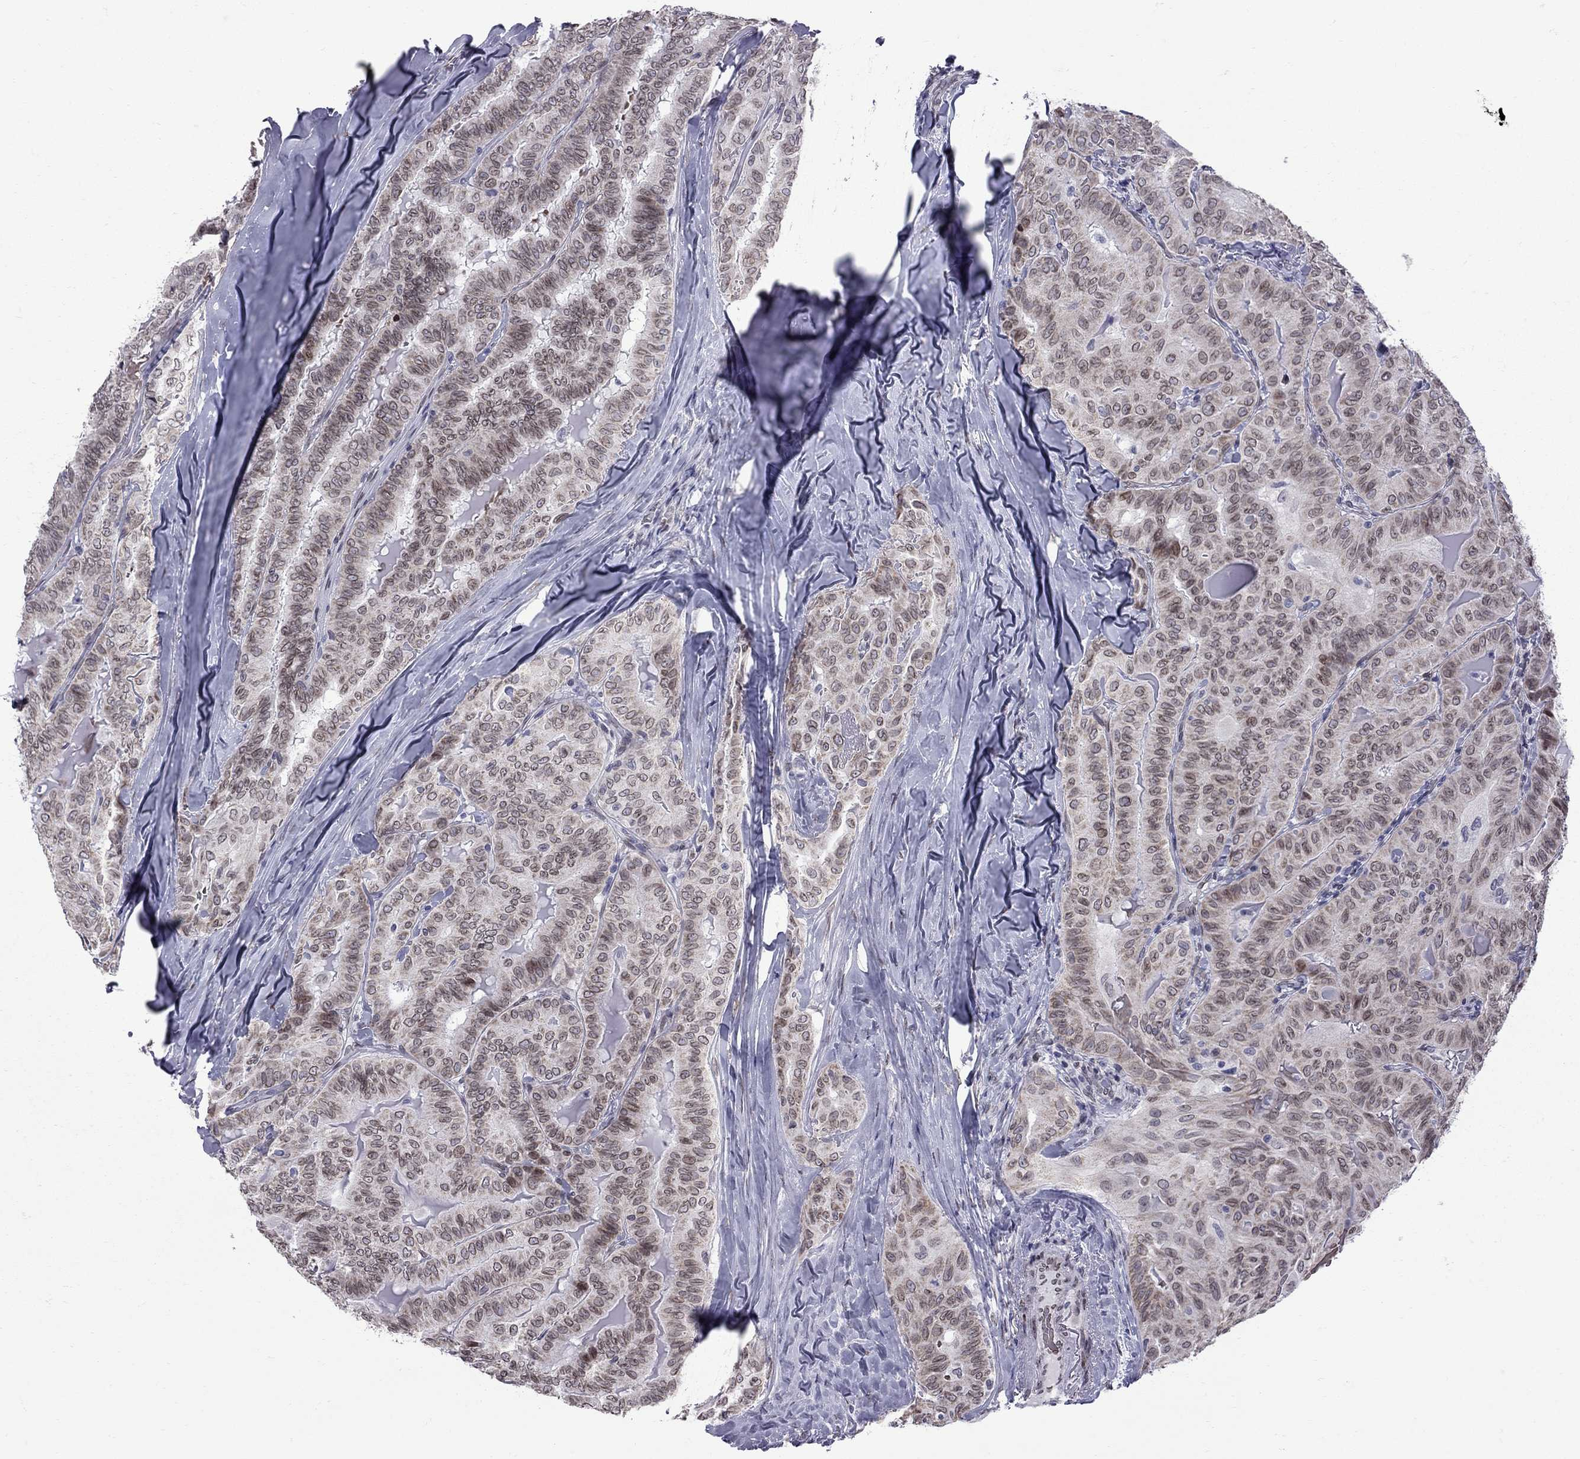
{"staining": {"intensity": "weak", "quantity": ">75%", "location": "cytoplasmic/membranous"}, "tissue": "thyroid cancer", "cell_type": "Tumor cells", "image_type": "cancer", "snomed": [{"axis": "morphology", "description": "Papillary adenocarcinoma, NOS"}, {"axis": "topography", "description": "Thyroid gland"}], "caption": "Thyroid cancer (papillary adenocarcinoma) stained with DAB (3,3'-diaminobenzidine) immunohistochemistry displays low levels of weak cytoplasmic/membranous expression in about >75% of tumor cells.", "gene": "CLTCL1", "patient": {"sex": "female", "age": 68}}